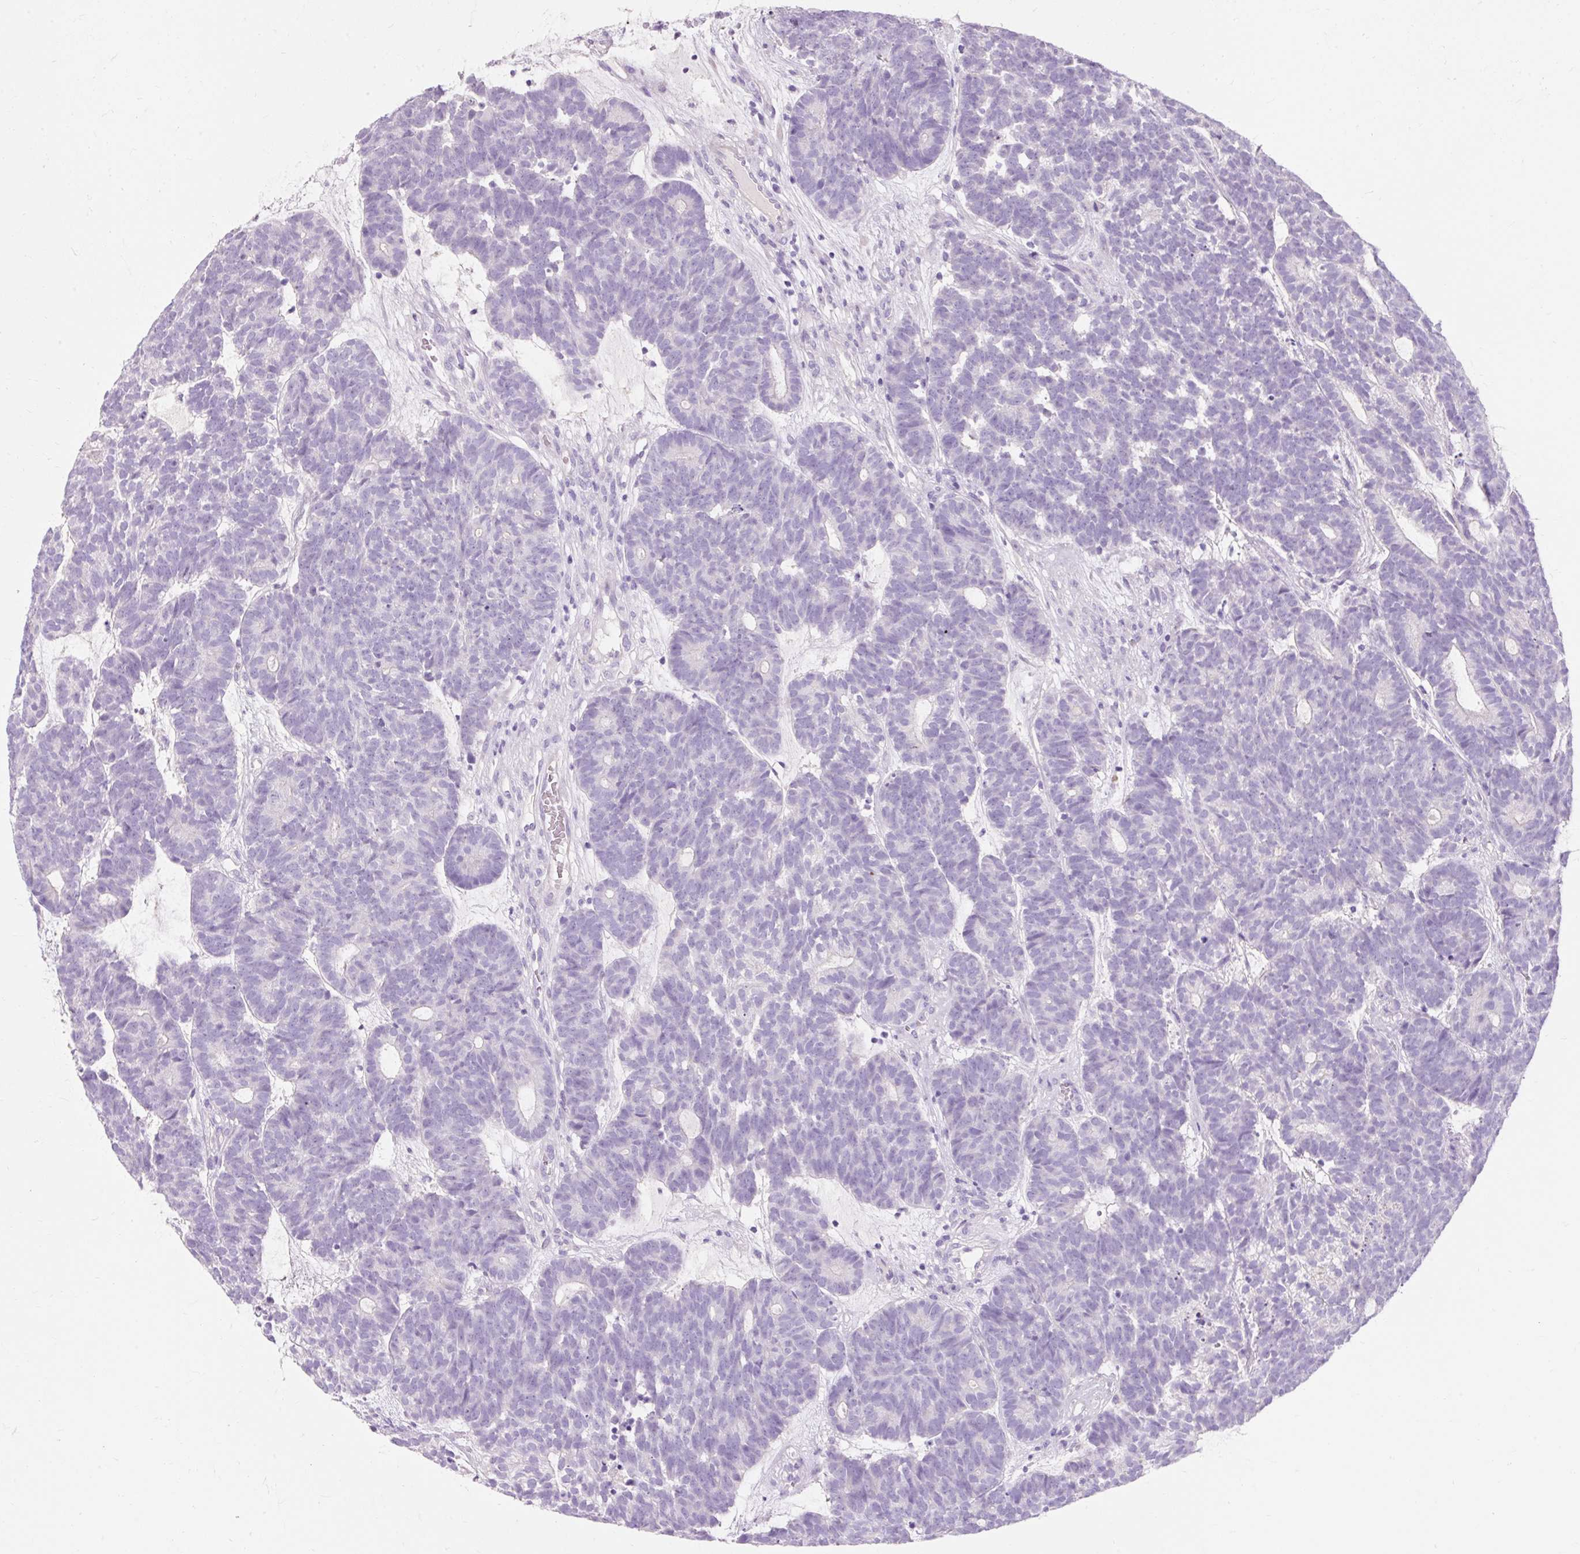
{"staining": {"intensity": "negative", "quantity": "none", "location": "none"}, "tissue": "head and neck cancer", "cell_type": "Tumor cells", "image_type": "cancer", "snomed": [{"axis": "morphology", "description": "Adenocarcinoma, NOS"}, {"axis": "topography", "description": "Head-Neck"}], "caption": "An immunohistochemistry micrograph of adenocarcinoma (head and neck) is shown. There is no staining in tumor cells of adenocarcinoma (head and neck). (DAB (3,3'-diaminobenzidine) immunohistochemistry (IHC) with hematoxylin counter stain).", "gene": "TMEM213", "patient": {"sex": "female", "age": 81}}